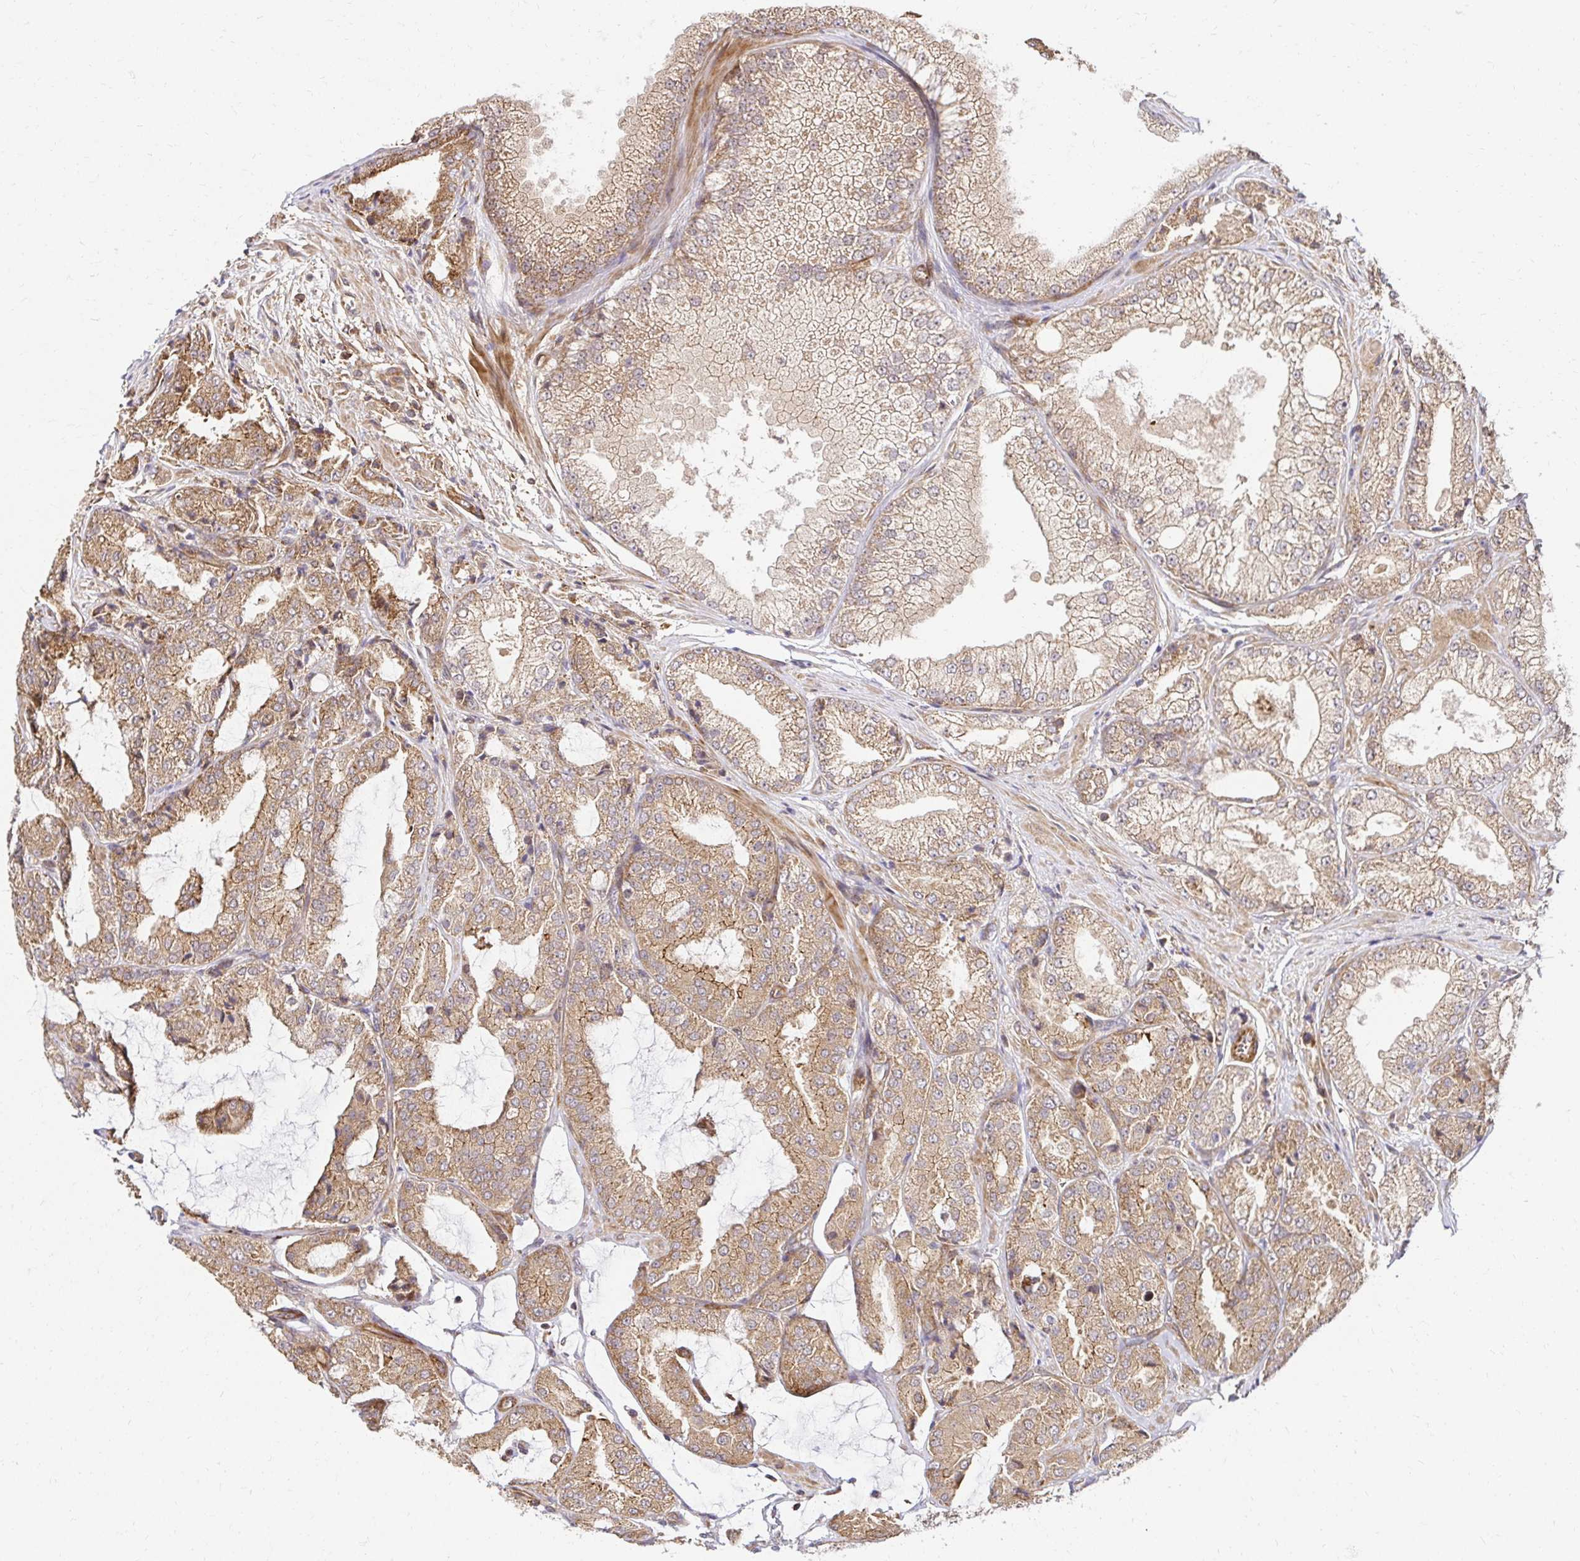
{"staining": {"intensity": "weak", "quantity": ">75%", "location": "cytoplasmic/membranous"}, "tissue": "prostate cancer", "cell_type": "Tumor cells", "image_type": "cancer", "snomed": [{"axis": "morphology", "description": "Adenocarcinoma, High grade"}, {"axis": "topography", "description": "Prostate"}], "caption": "There is low levels of weak cytoplasmic/membranous expression in tumor cells of prostate high-grade adenocarcinoma, as demonstrated by immunohistochemical staining (brown color).", "gene": "PSMA4", "patient": {"sex": "male", "age": 68}}